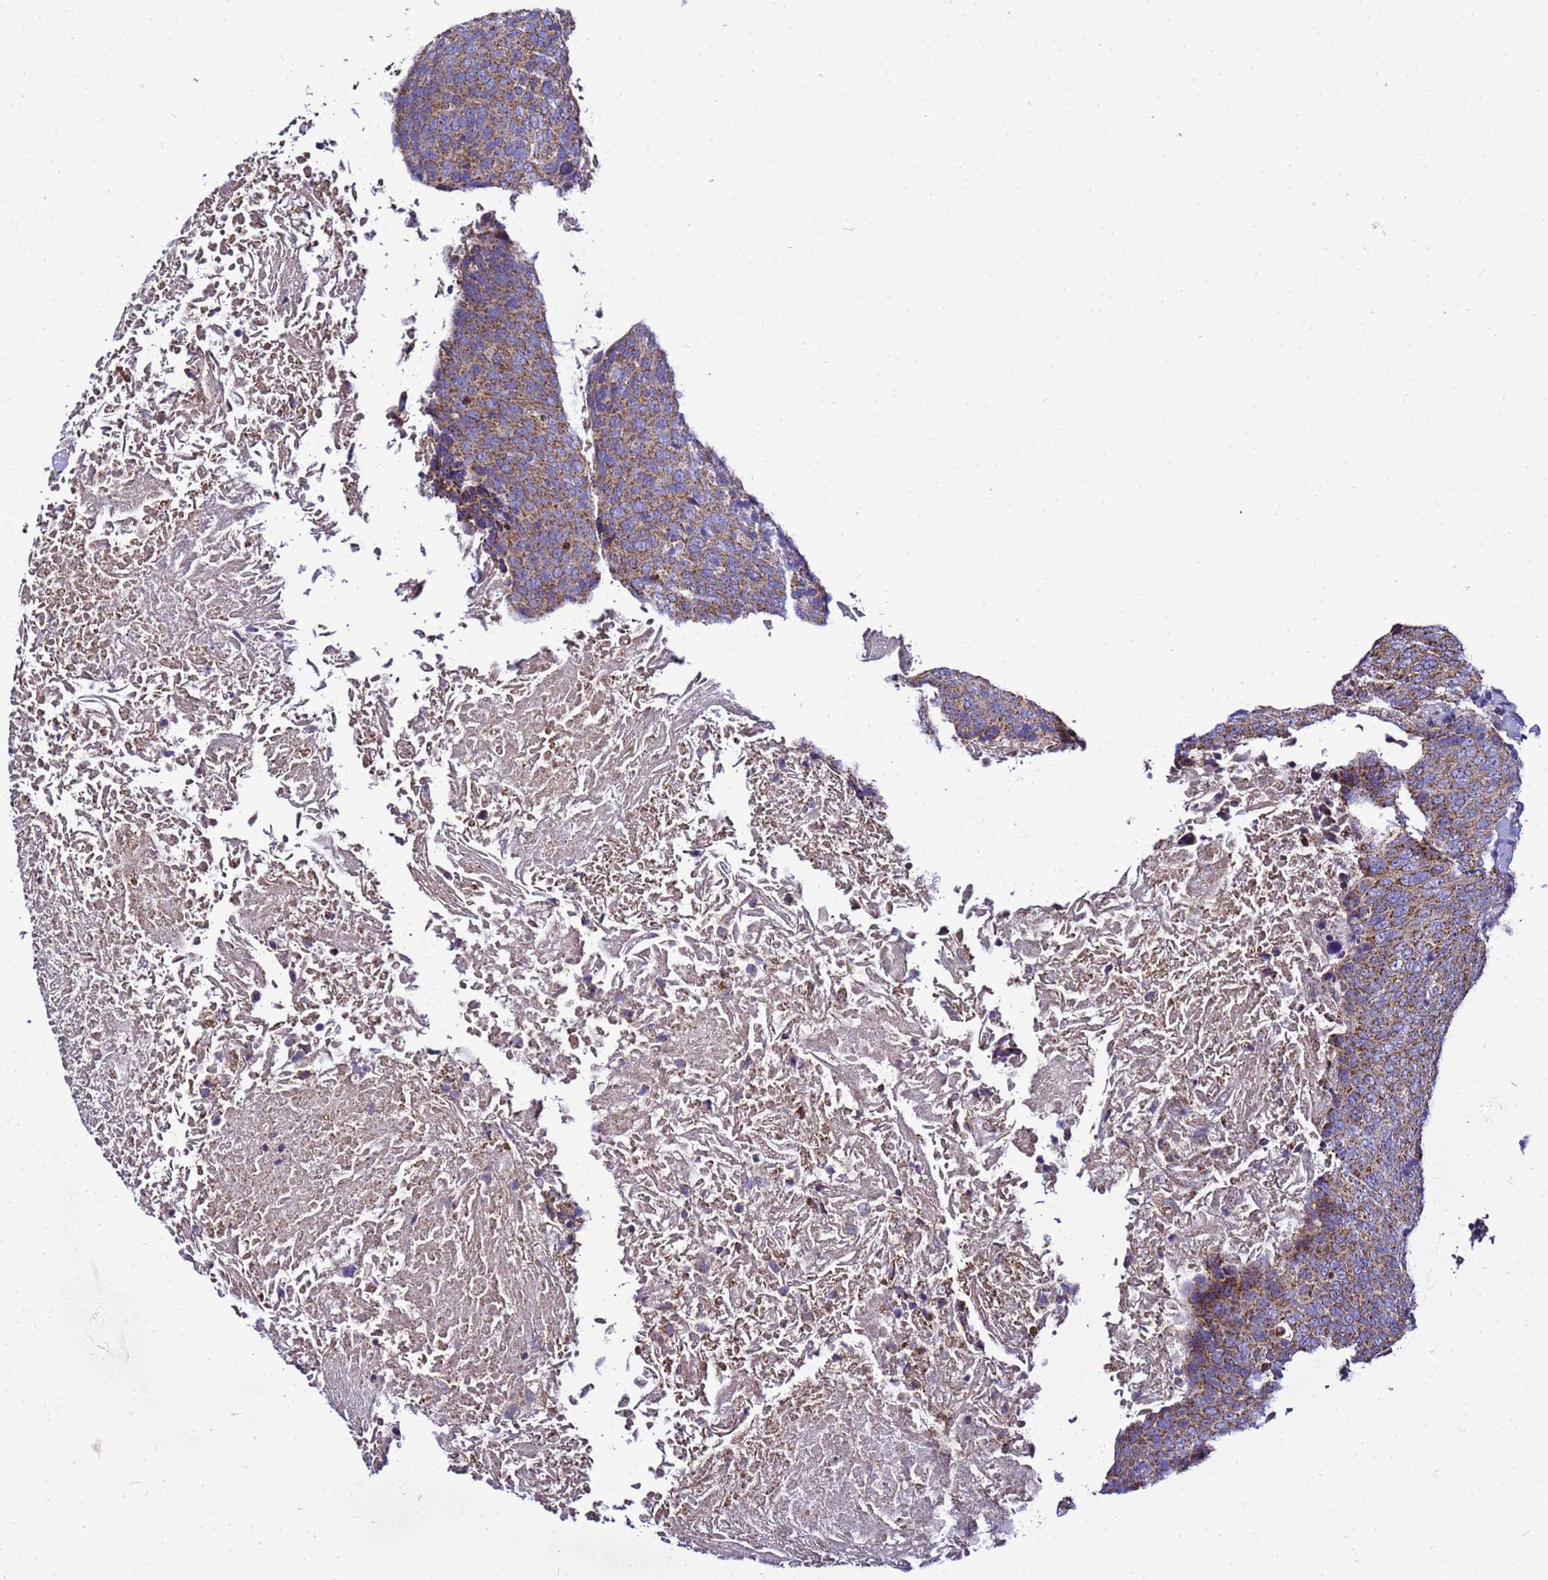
{"staining": {"intensity": "strong", "quantity": ">75%", "location": "cytoplasmic/membranous"}, "tissue": "head and neck cancer", "cell_type": "Tumor cells", "image_type": "cancer", "snomed": [{"axis": "morphology", "description": "Squamous cell carcinoma, NOS"}, {"axis": "morphology", "description": "Squamous cell carcinoma, metastatic, NOS"}, {"axis": "topography", "description": "Lymph node"}, {"axis": "topography", "description": "Head-Neck"}], "caption": "This histopathology image shows immunohistochemistry (IHC) staining of human head and neck cancer, with high strong cytoplasmic/membranous positivity in about >75% of tumor cells.", "gene": "HIGD2A", "patient": {"sex": "male", "age": 62}}